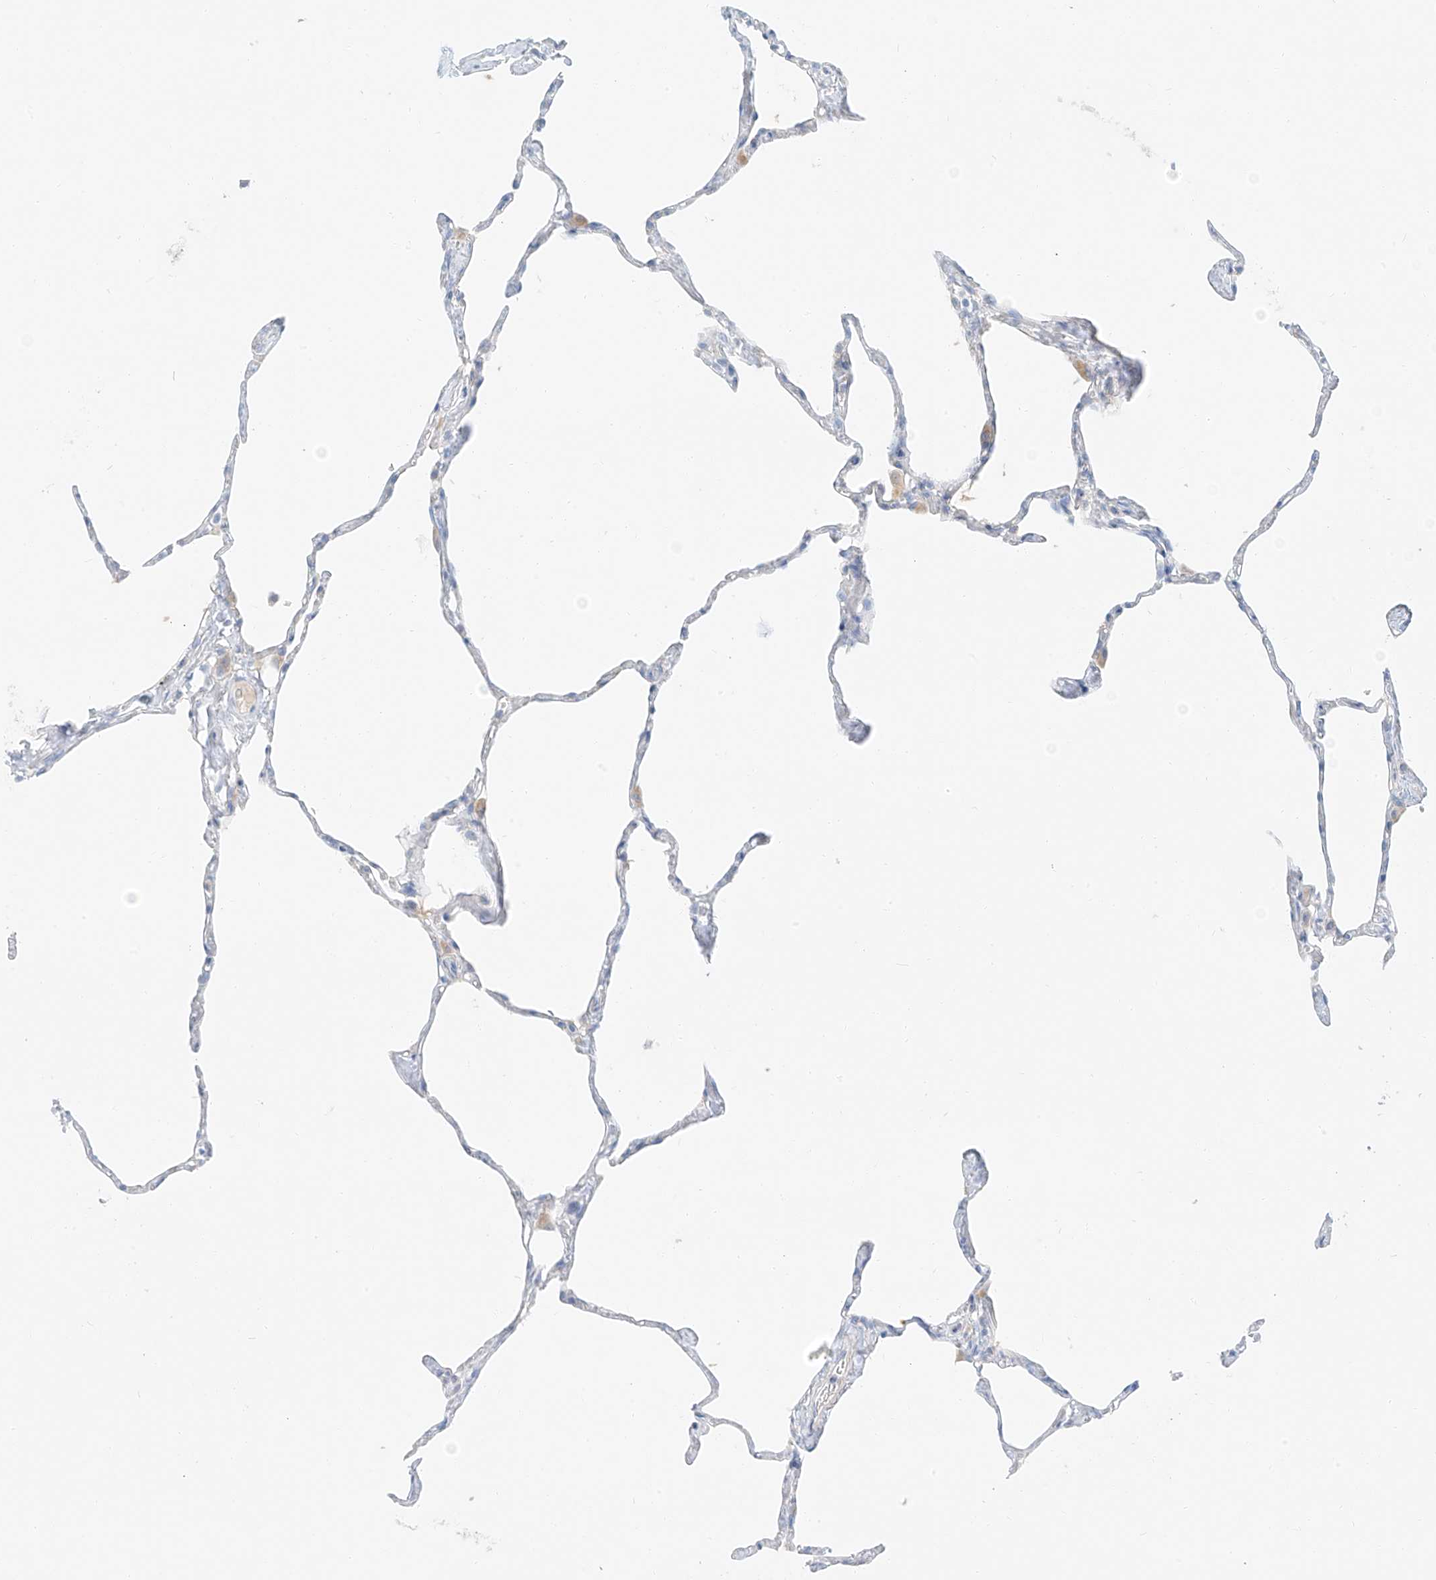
{"staining": {"intensity": "negative", "quantity": "none", "location": "none"}, "tissue": "lung", "cell_type": "Alveolar cells", "image_type": "normal", "snomed": [{"axis": "morphology", "description": "Normal tissue, NOS"}, {"axis": "topography", "description": "Lung"}], "caption": "An IHC photomicrograph of benign lung is shown. There is no staining in alveolar cells of lung.", "gene": "PGC", "patient": {"sex": "male", "age": 65}}